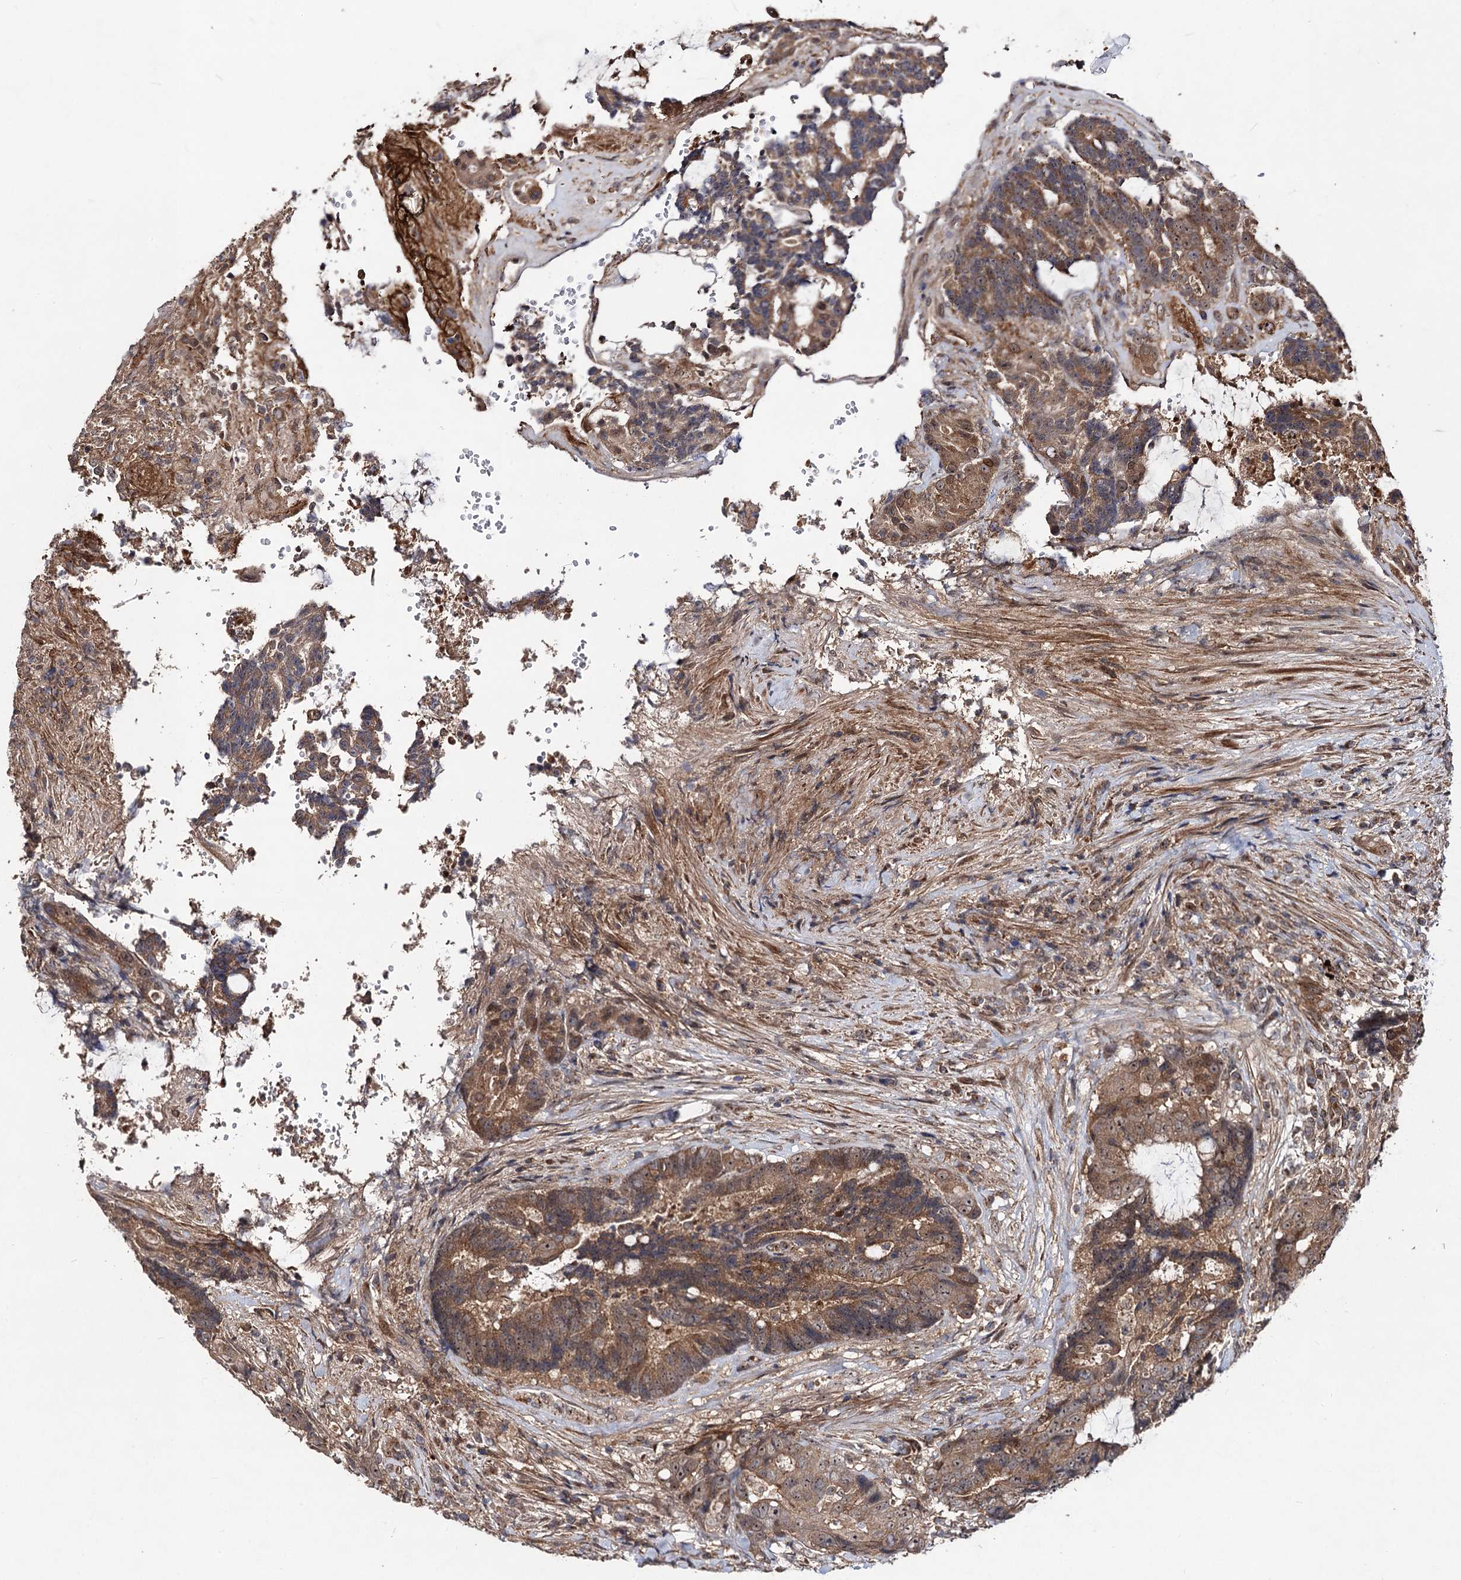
{"staining": {"intensity": "moderate", "quantity": ">75%", "location": "cytoplasmic/membranous,nuclear"}, "tissue": "colorectal cancer", "cell_type": "Tumor cells", "image_type": "cancer", "snomed": [{"axis": "morphology", "description": "Adenocarcinoma, NOS"}, {"axis": "topography", "description": "Rectum"}], "caption": "IHC staining of colorectal adenocarcinoma, which exhibits medium levels of moderate cytoplasmic/membranous and nuclear staining in about >75% of tumor cells indicating moderate cytoplasmic/membranous and nuclear protein expression. The staining was performed using DAB (brown) for protein detection and nuclei were counterstained in hematoxylin (blue).", "gene": "KXD1", "patient": {"sex": "male", "age": 69}}